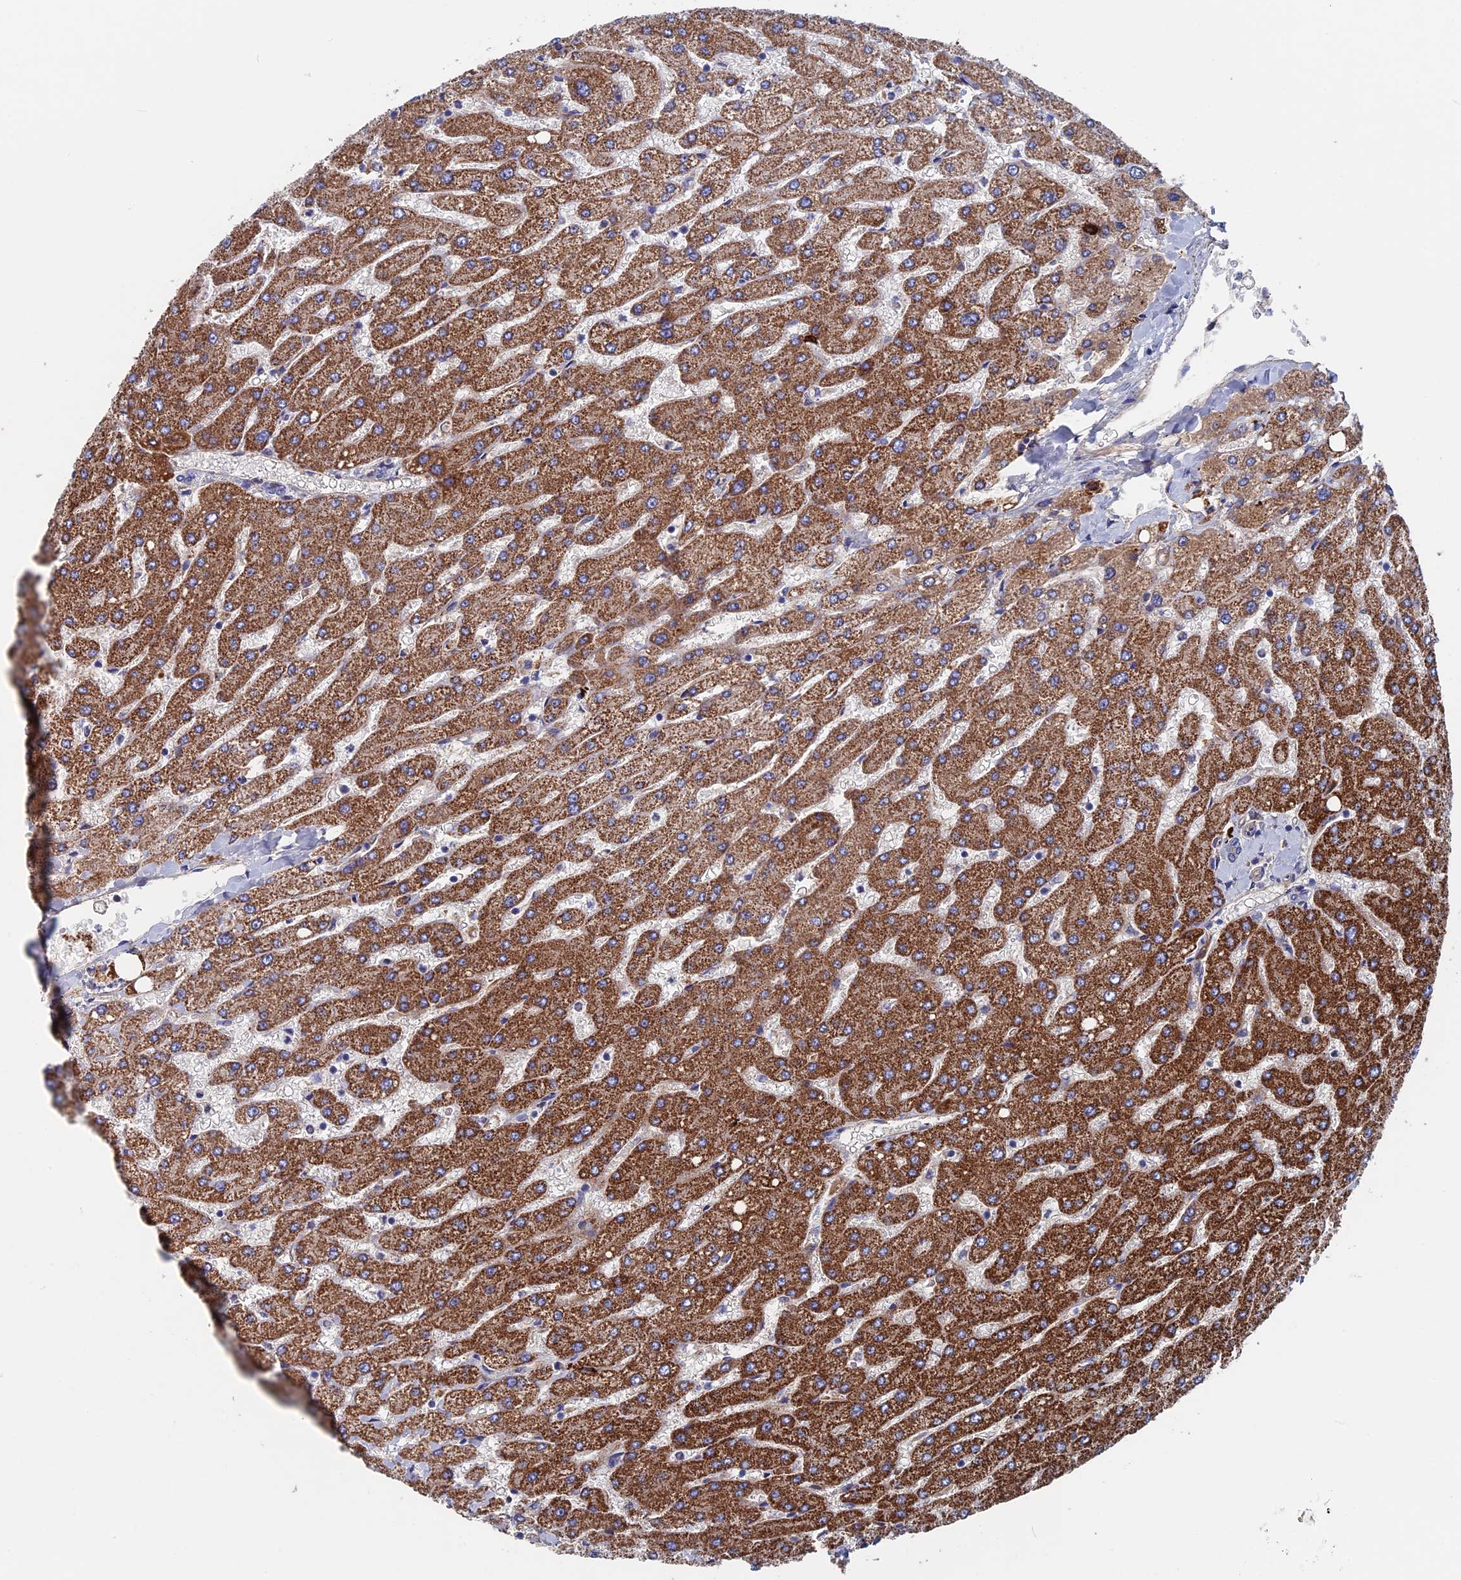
{"staining": {"intensity": "weak", "quantity": "<25%", "location": "cytoplasmic/membranous"}, "tissue": "liver", "cell_type": "Cholangiocytes", "image_type": "normal", "snomed": [{"axis": "morphology", "description": "Normal tissue, NOS"}, {"axis": "topography", "description": "Liver"}], "caption": "The micrograph demonstrates no staining of cholangiocytes in unremarkable liver.", "gene": "RPUSD1", "patient": {"sex": "male", "age": 55}}